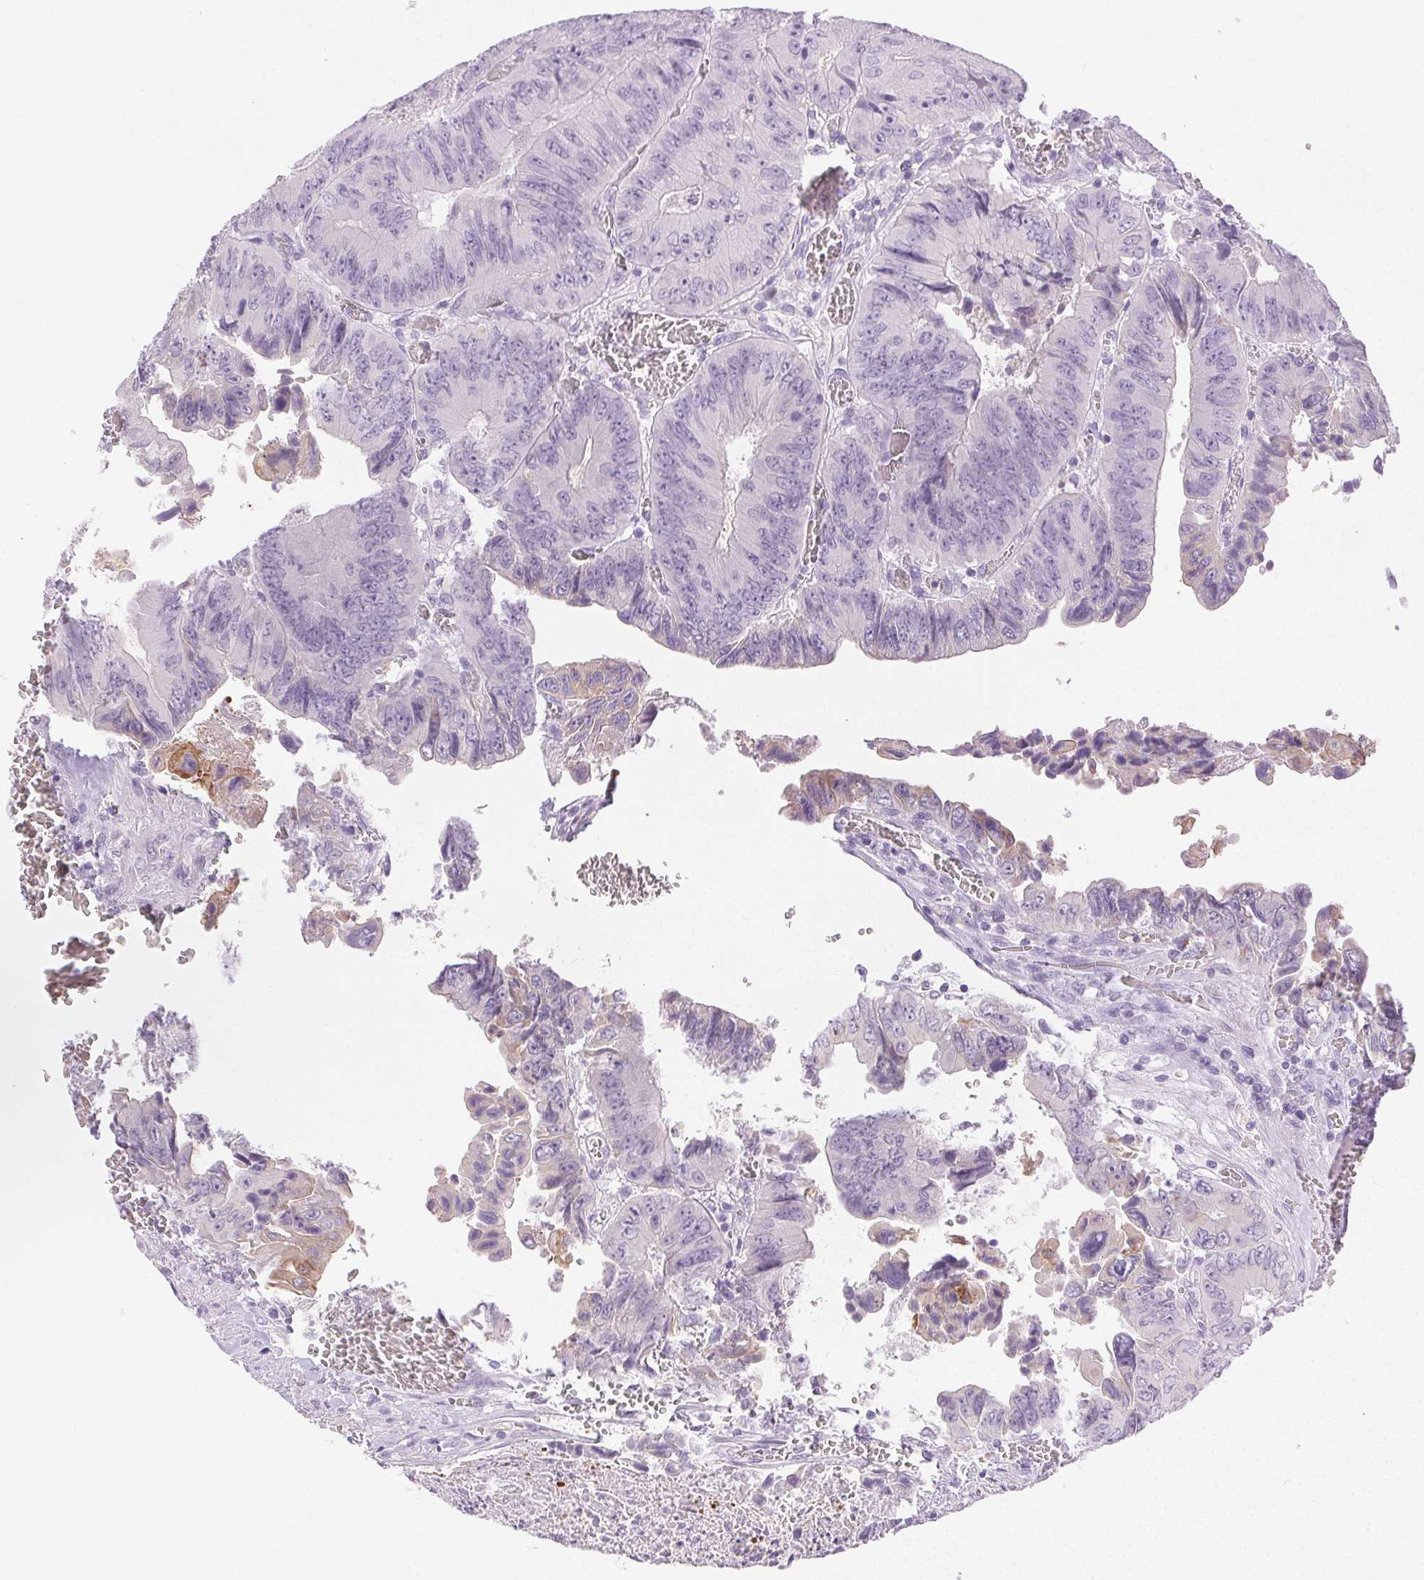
{"staining": {"intensity": "moderate", "quantity": "<25%", "location": "cytoplasmic/membranous"}, "tissue": "colorectal cancer", "cell_type": "Tumor cells", "image_type": "cancer", "snomed": [{"axis": "morphology", "description": "Adenocarcinoma, NOS"}, {"axis": "topography", "description": "Colon"}], "caption": "Protein staining of colorectal cancer tissue reveals moderate cytoplasmic/membranous staining in approximately <25% of tumor cells.", "gene": "EMX2", "patient": {"sex": "female", "age": 84}}